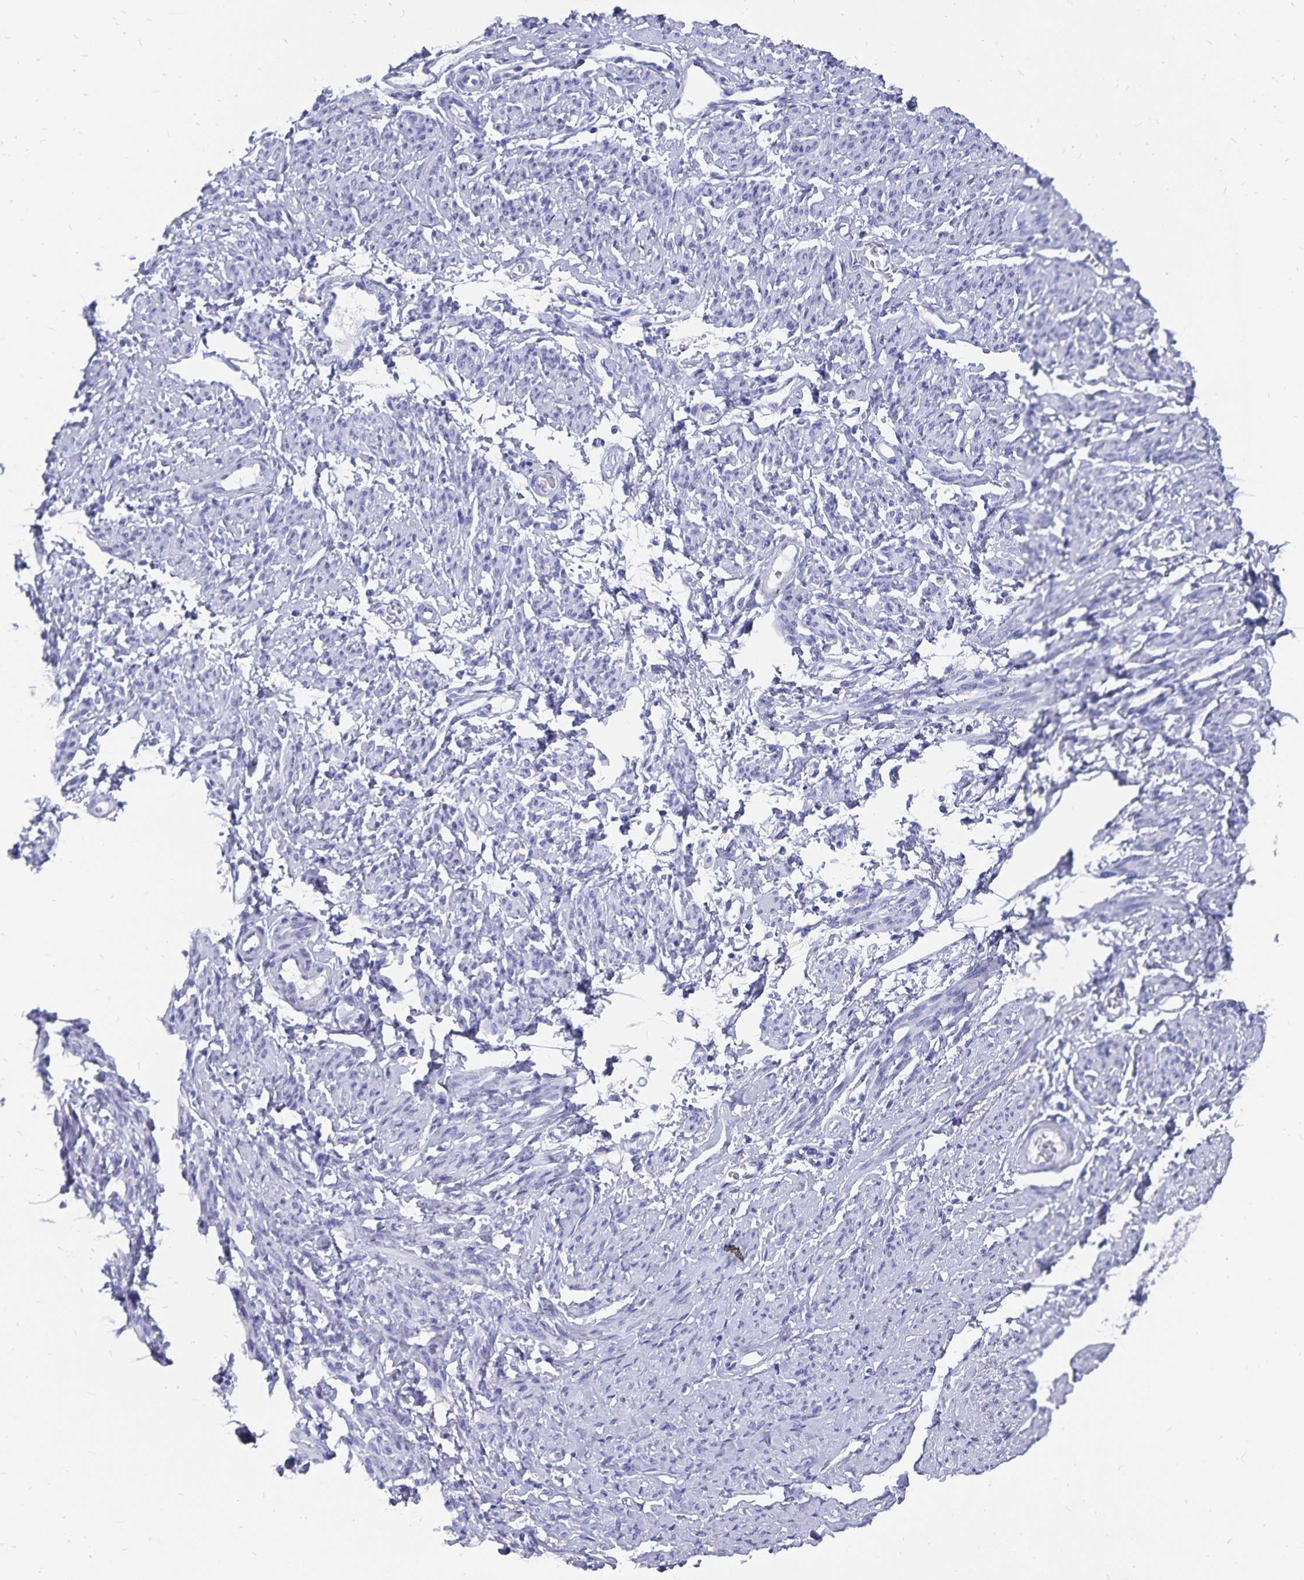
{"staining": {"intensity": "negative", "quantity": "none", "location": "none"}, "tissue": "smooth muscle", "cell_type": "Smooth muscle cells", "image_type": "normal", "snomed": [{"axis": "morphology", "description": "Normal tissue, NOS"}, {"axis": "topography", "description": "Smooth muscle"}], "caption": "The image displays no significant staining in smooth muscle cells of smooth muscle. Nuclei are stained in blue.", "gene": "ADH1A", "patient": {"sex": "female", "age": 65}}